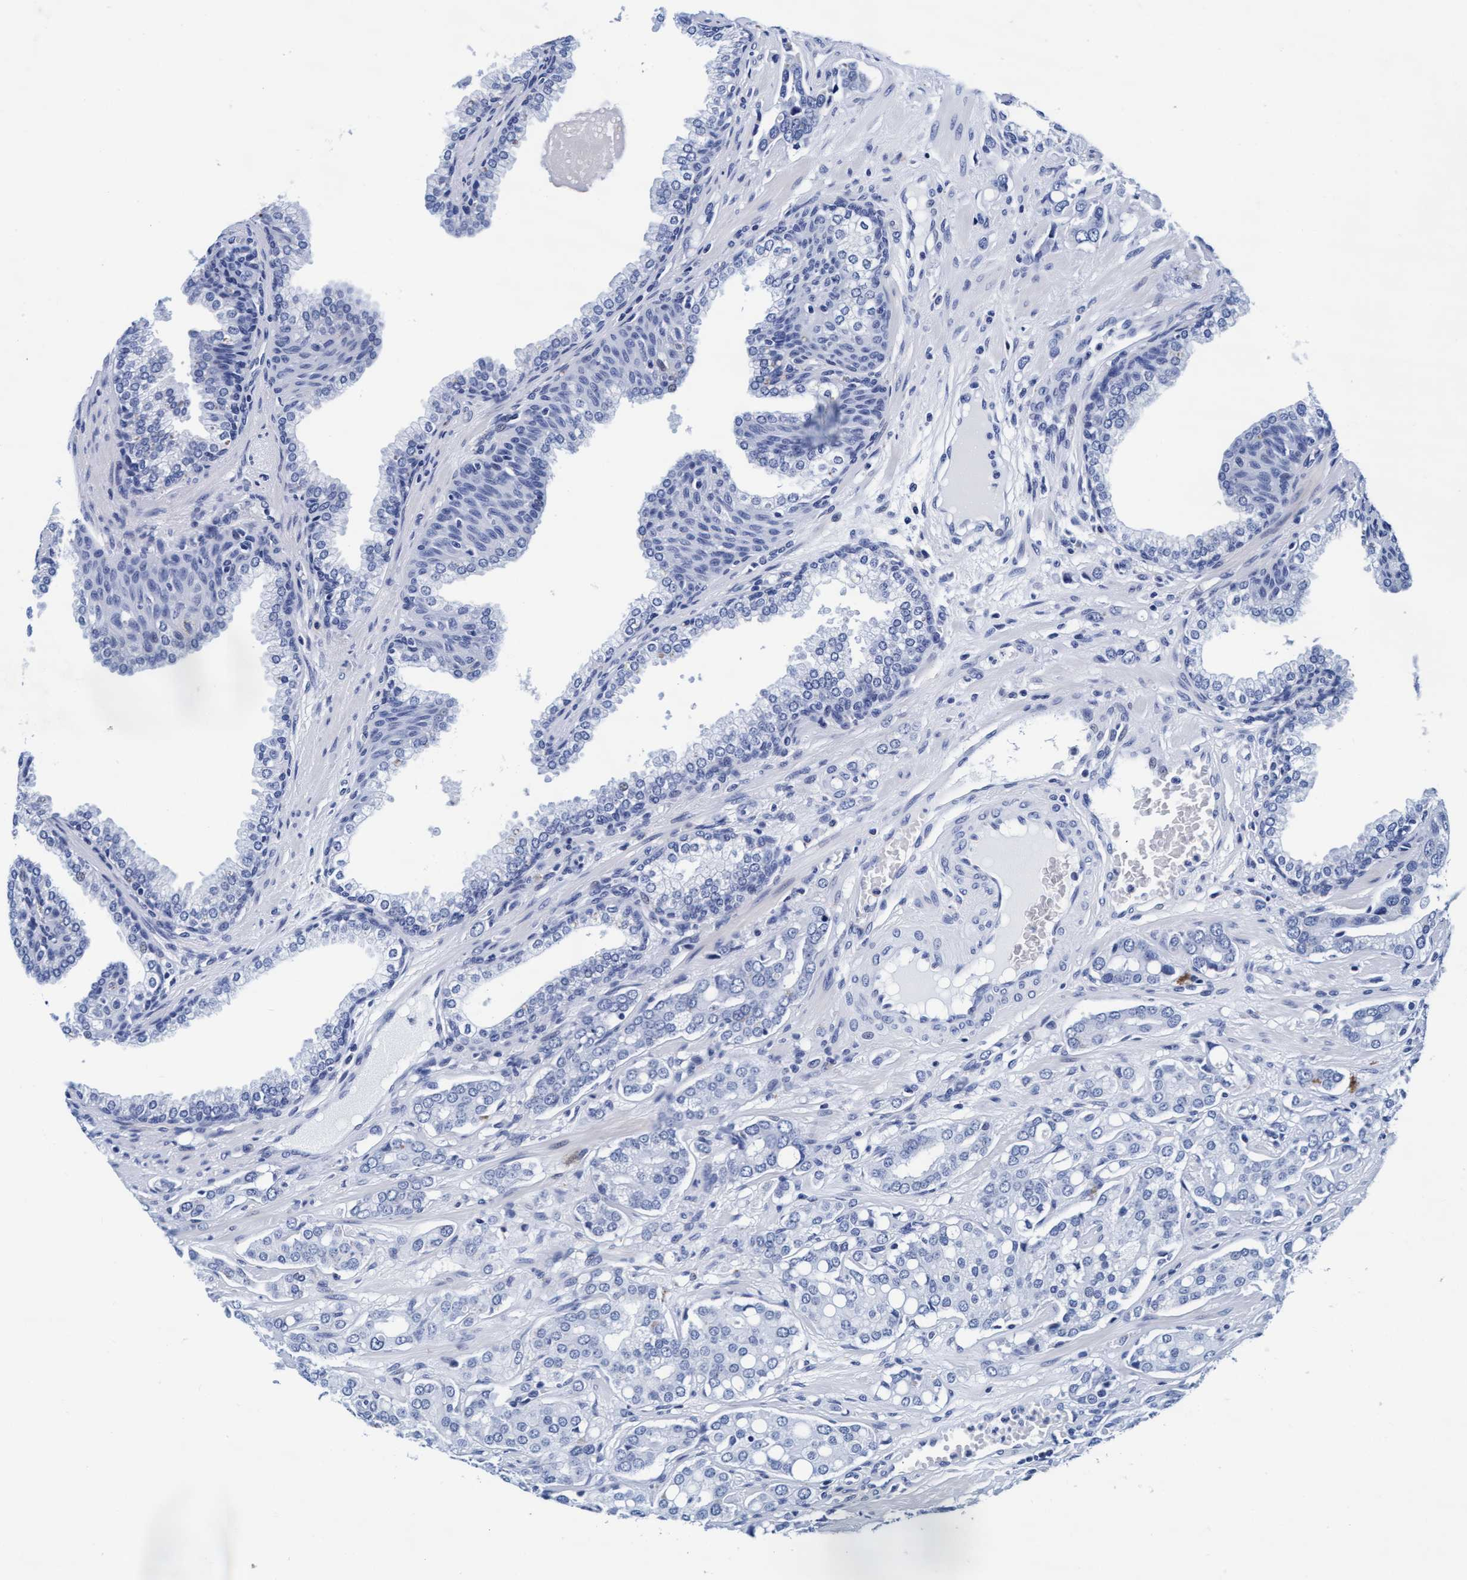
{"staining": {"intensity": "negative", "quantity": "none", "location": "none"}, "tissue": "prostate cancer", "cell_type": "Tumor cells", "image_type": "cancer", "snomed": [{"axis": "morphology", "description": "Adenocarcinoma, High grade"}, {"axis": "topography", "description": "Prostate"}], "caption": "DAB immunohistochemical staining of human high-grade adenocarcinoma (prostate) displays no significant positivity in tumor cells.", "gene": "ARSG", "patient": {"sex": "male", "age": 52}}